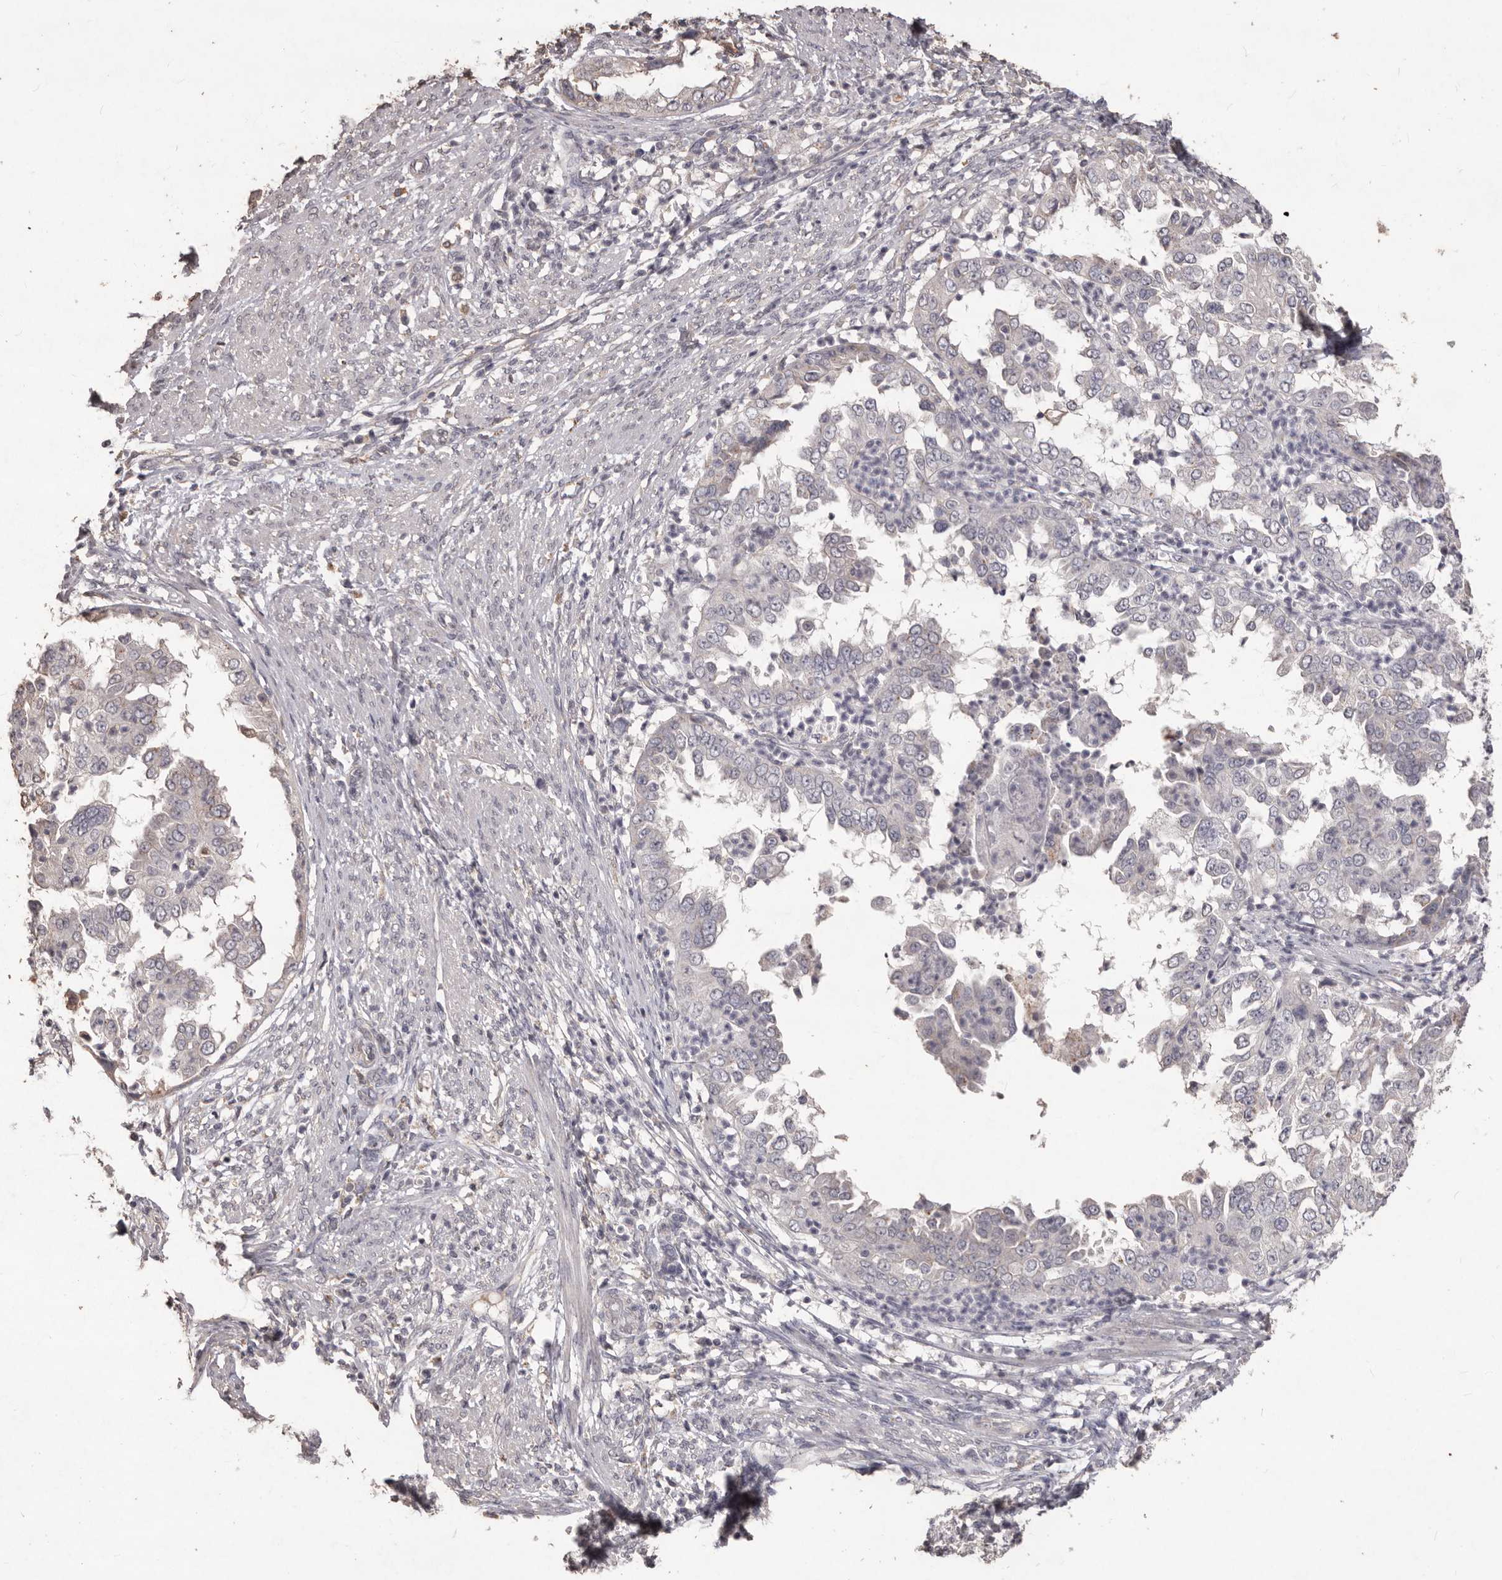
{"staining": {"intensity": "negative", "quantity": "none", "location": "none"}, "tissue": "endometrial cancer", "cell_type": "Tumor cells", "image_type": "cancer", "snomed": [{"axis": "morphology", "description": "Adenocarcinoma, NOS"}, {"axis": "topography", "description": "Endometrium"}], "caption": "Tumor cells show no significant staining in endometrial adenocarcinoma. (DAB IHC, high magnification).", "gene": "PRSS27", "patient": {"sex": "female", "age": 85}}